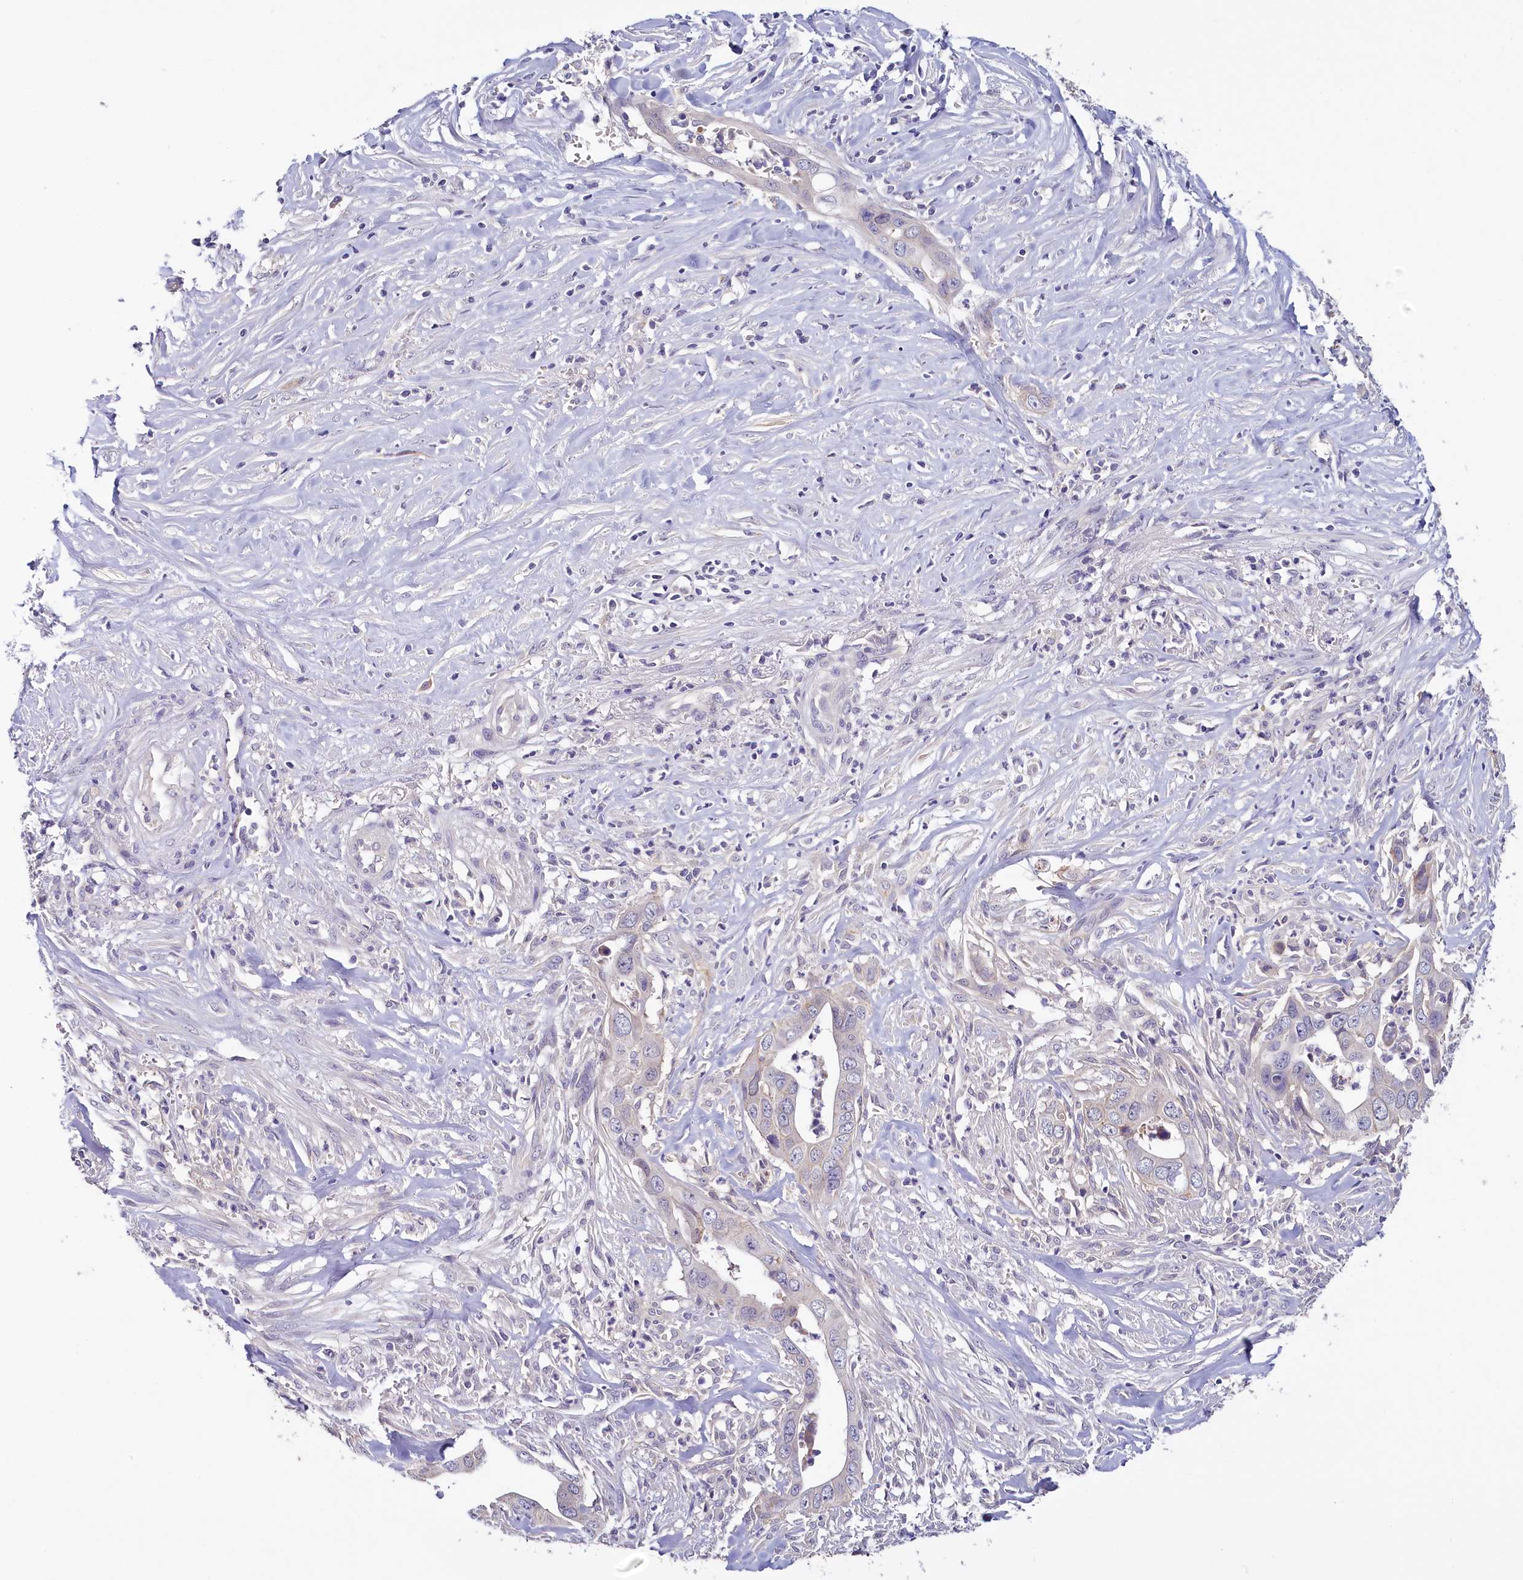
{"staining": {"intensity": "negative", "quantity": "none", "location": "none"}, "tissue": "liver cancer", "cell_type": "Tumor cells", "image_type": "cancer", "snomed": [{"axis": "morphology", "description": "Cholangiocarcinoma"}, {"axis": "topography", "description": "Liver"}], "caption": "Immunohistochemistry (IHC) of cholangiocarcinoma (liver) reveals no staining in tumor cells.", "gene": "PDE6D", "patient": {"sex": "female", "age": 79}}